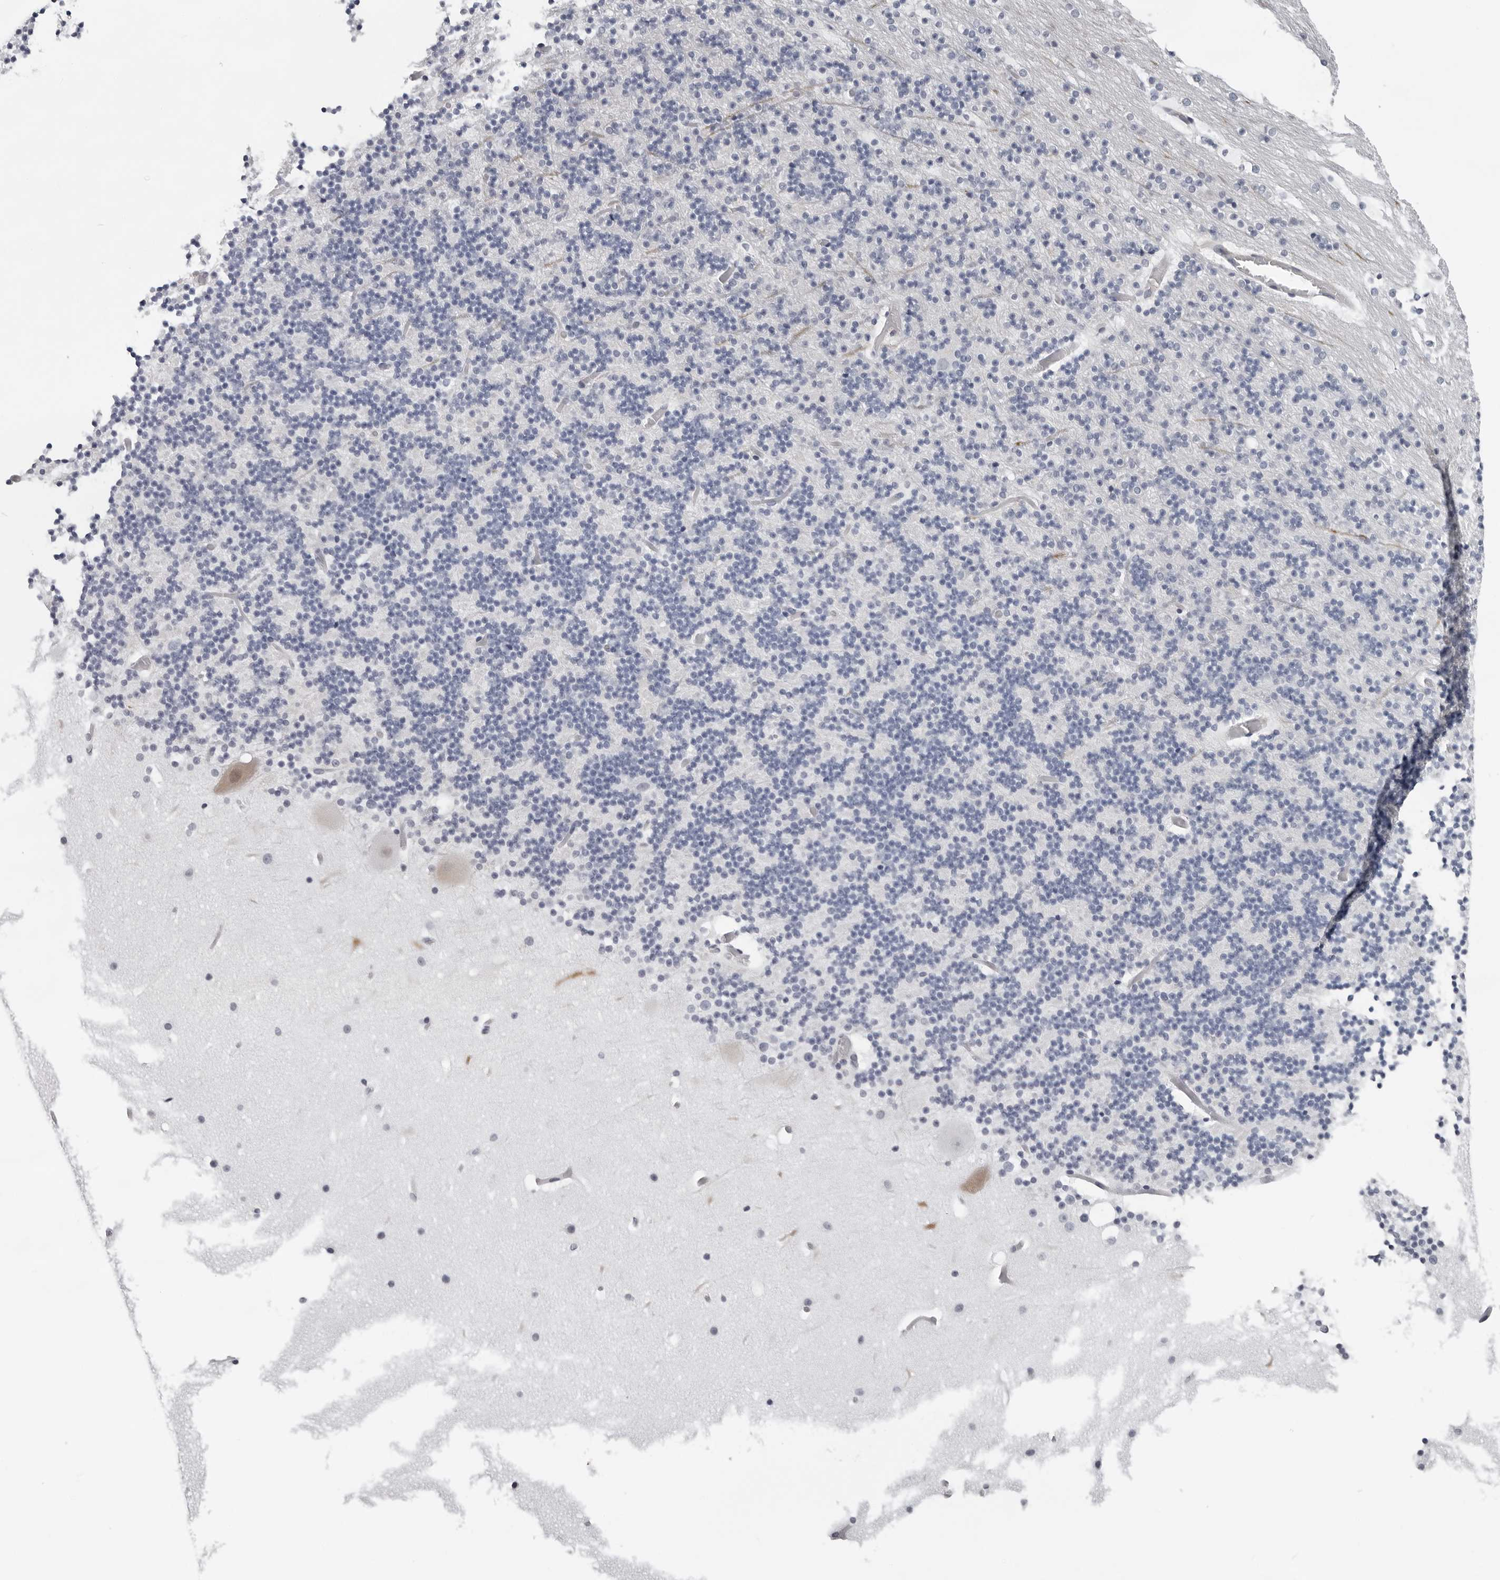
{"staining": {"intensity": "negative", "quantity": "none", "location": "none"}, "tissue": "cerebellum", "cell_type": "Cells in granular layer", "image_type": "normal", "snomed": [{"axis": "morphology", "description": "Normal tissue, NOS"}, {"axis": "topography", "description": "Cerebellum"}], "caption": "Immunohistochemistry image of benign cerebellum: human cerebellum stained with DAB (3,3'-diaminobenzidine) displays no significant protein staining in cells in granular layer.", "gene": "CCDC28B", "patient": {"sex": "male", "age": 57}}